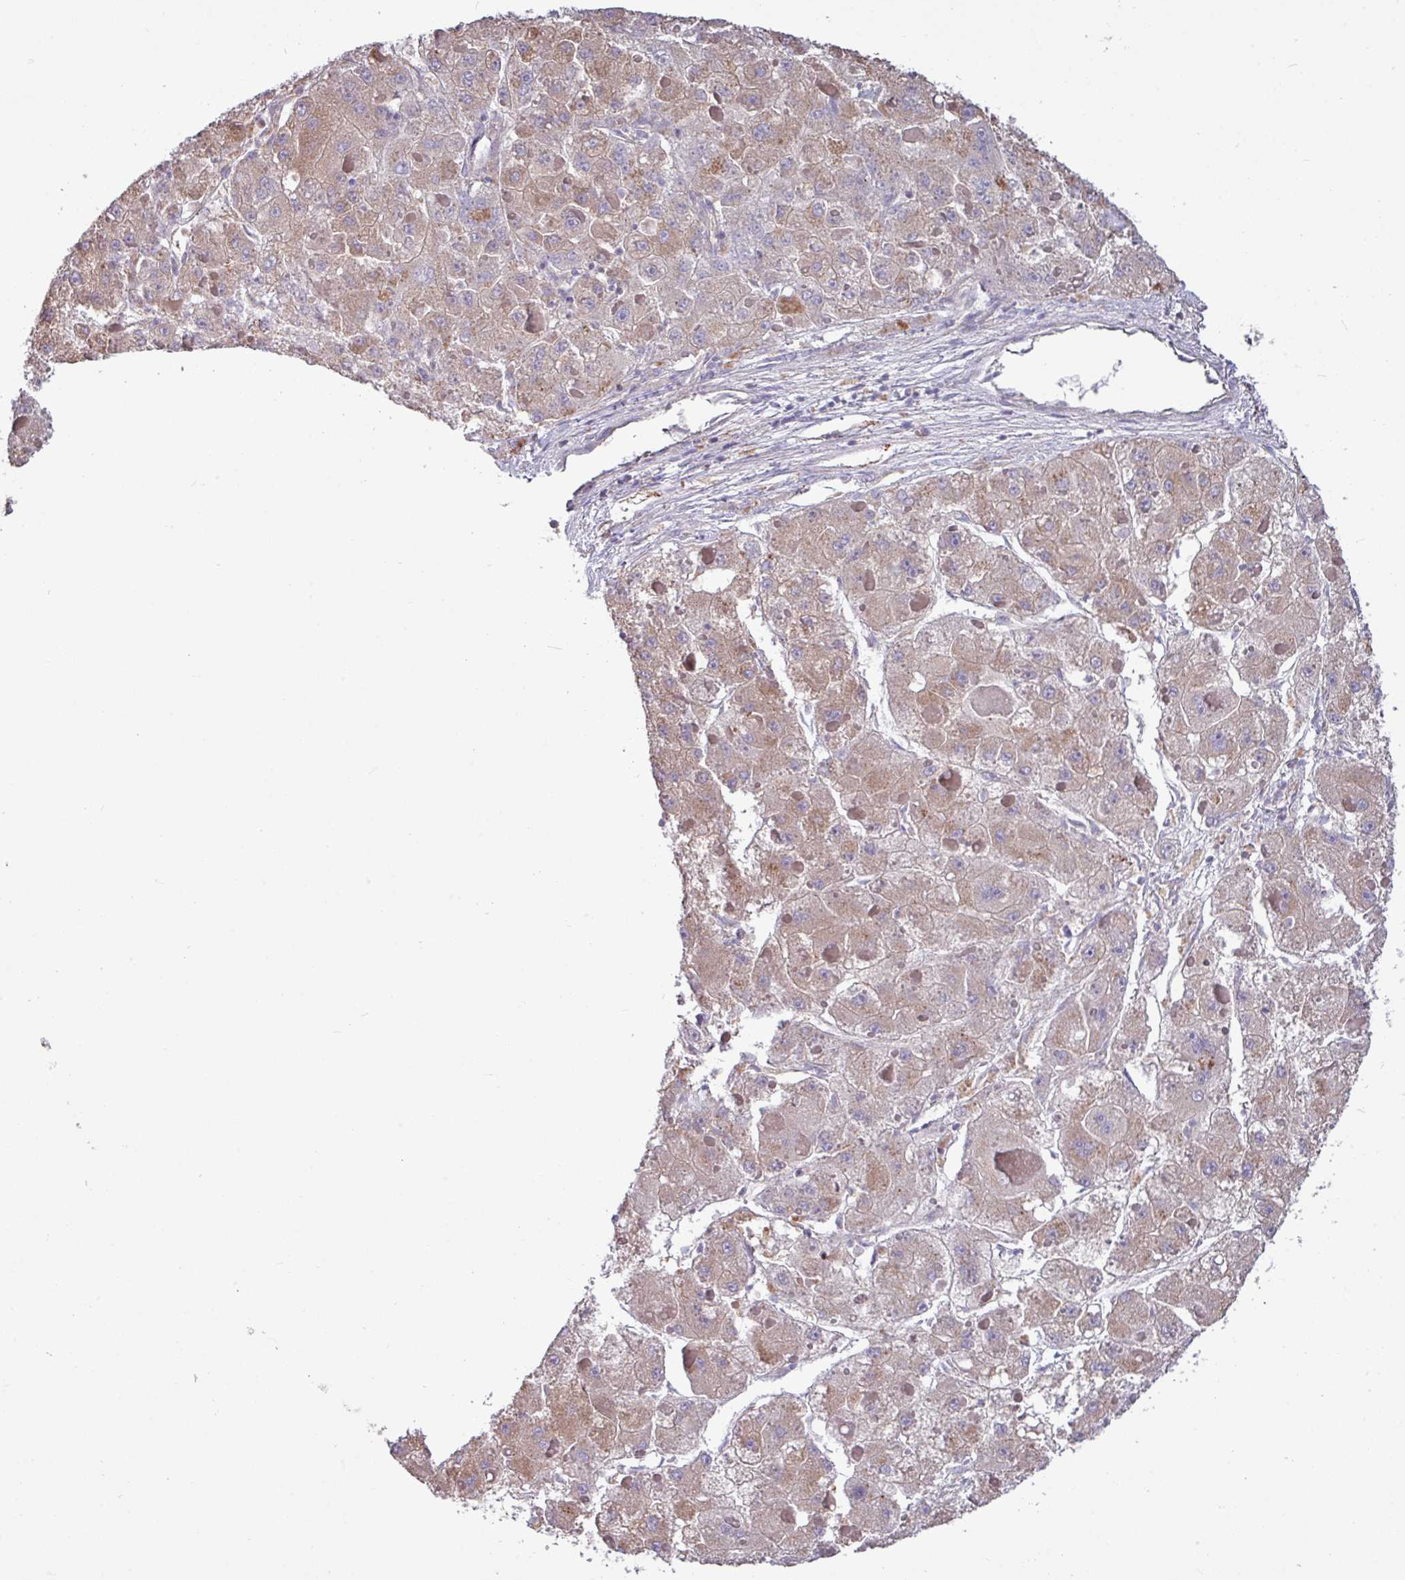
{"staining": {"intensity": "weak", "quantity": ">75%", "location": "cytoplasmic/membranous"}, "tissue": "liver cancer", "cell_type": "Tumor cells", "image_type": "cancer", "snomed": [{"axis": "morphology", "description": "Carcinoma, Hepatocellular, NOS"}, {"axis": "topography", "description": "Liver"}], "caption": "Protein staining displays weak cytoplasmic/membranous expression in approximately >75% of tumor cells in liver cancer.", "gene": "PPM1J", "patient": {"sex": "female", "age": 73}}